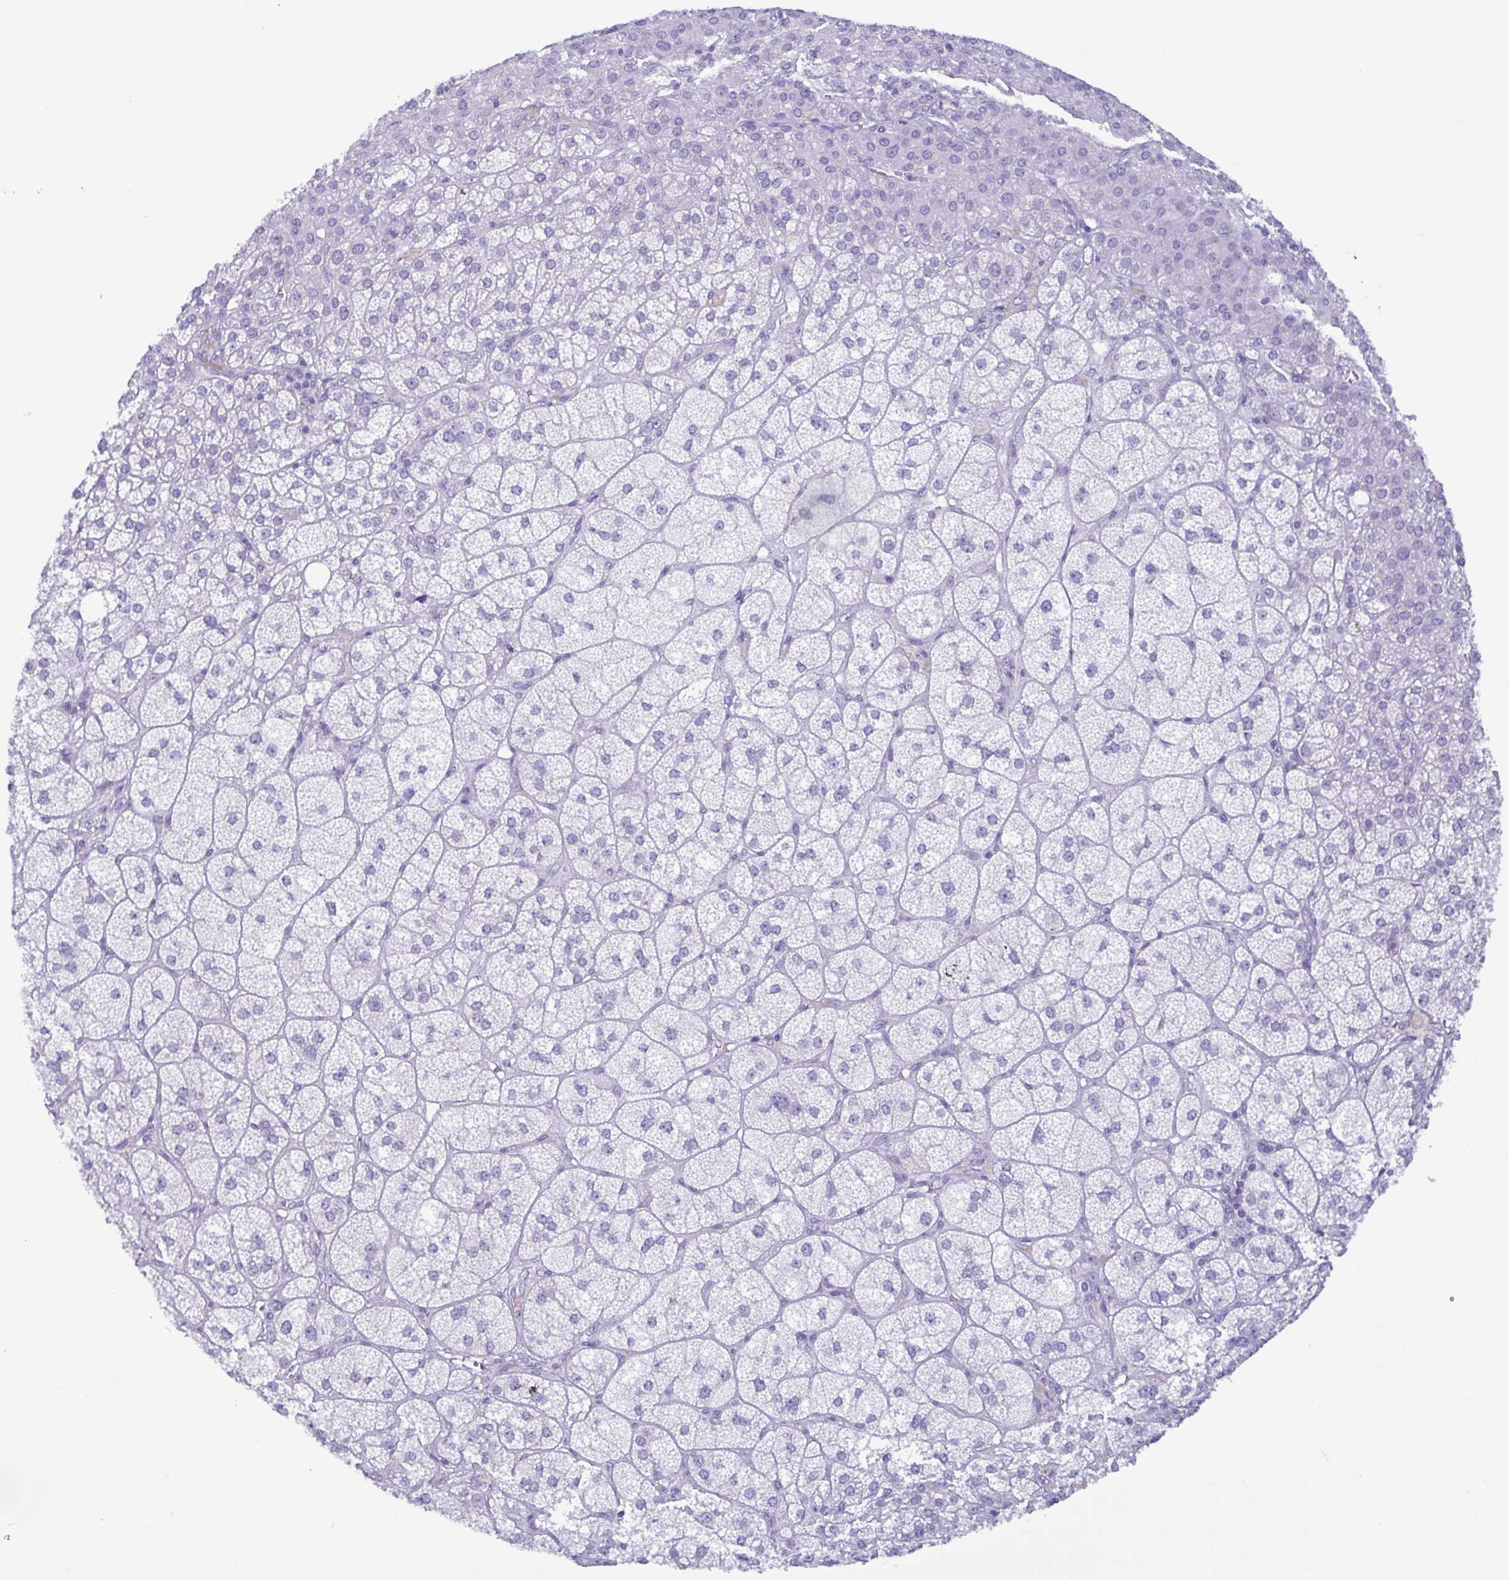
{"staining": {"intensity": "negative", "quantity": "none", "location": "none"}, "tissue": "adrenal gland", "cell_type": "Glandular cells", "image_type": "normal", "snomed": [{"axis": "morphology", "description": "Normal tissue, NOS"}, {"axis": "topography", "description": "Adrenal gland"}], "caption": "This is an IHC photomicrograph of benign adrenal gland. There is no staining in glandular cells.", "gene": "TNNI3", "patient": {"sex": "female", "age": 60}}